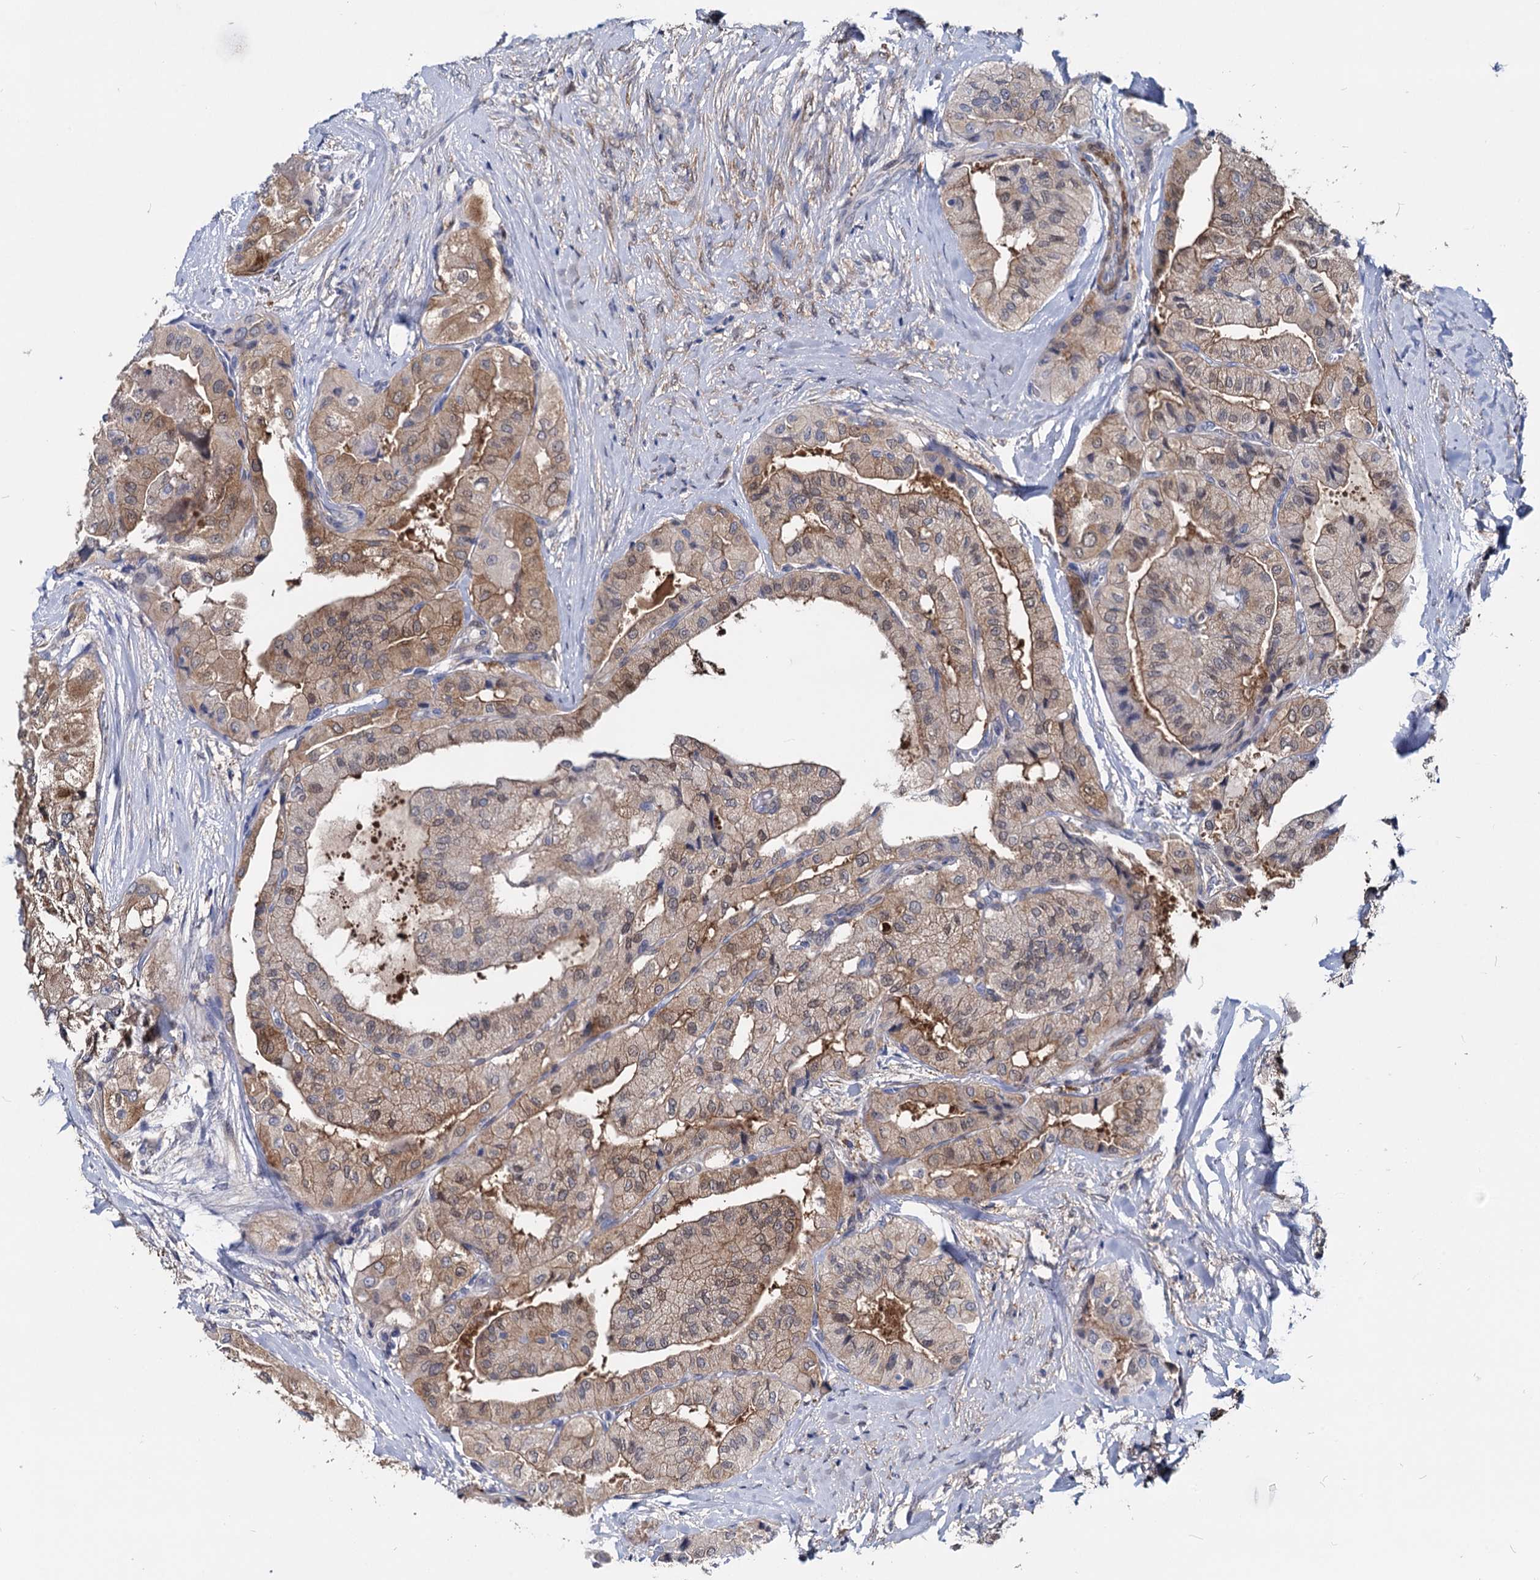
{"staining": {"intensity": "moderate", "quantity": ">75%", "location": "cytoplasmic/membranous"}, "tissue": "thyroid cancer", "cell_type": "Tumor cells", "image_type": "cancer", "snomed": [{"axis": "morphology", "description": "Papillary adenocarcinoma, NOS"}, {"axis": "topography", "description": "Thyroid gland"}], "caption": "Thyroid cancer (papillary adenocarcinoma) tissue exhibits moderate cytoplasmic/membranous positivity in about >75% of tumor cells (Stains: DAB (3,3'-diaminobenzidine) in brown, nuclei in blue, Microscopy: brightfield microscopy at high magnification).", "gene": "GSTM3", "patient": {"sex": "female", "age": 59}}